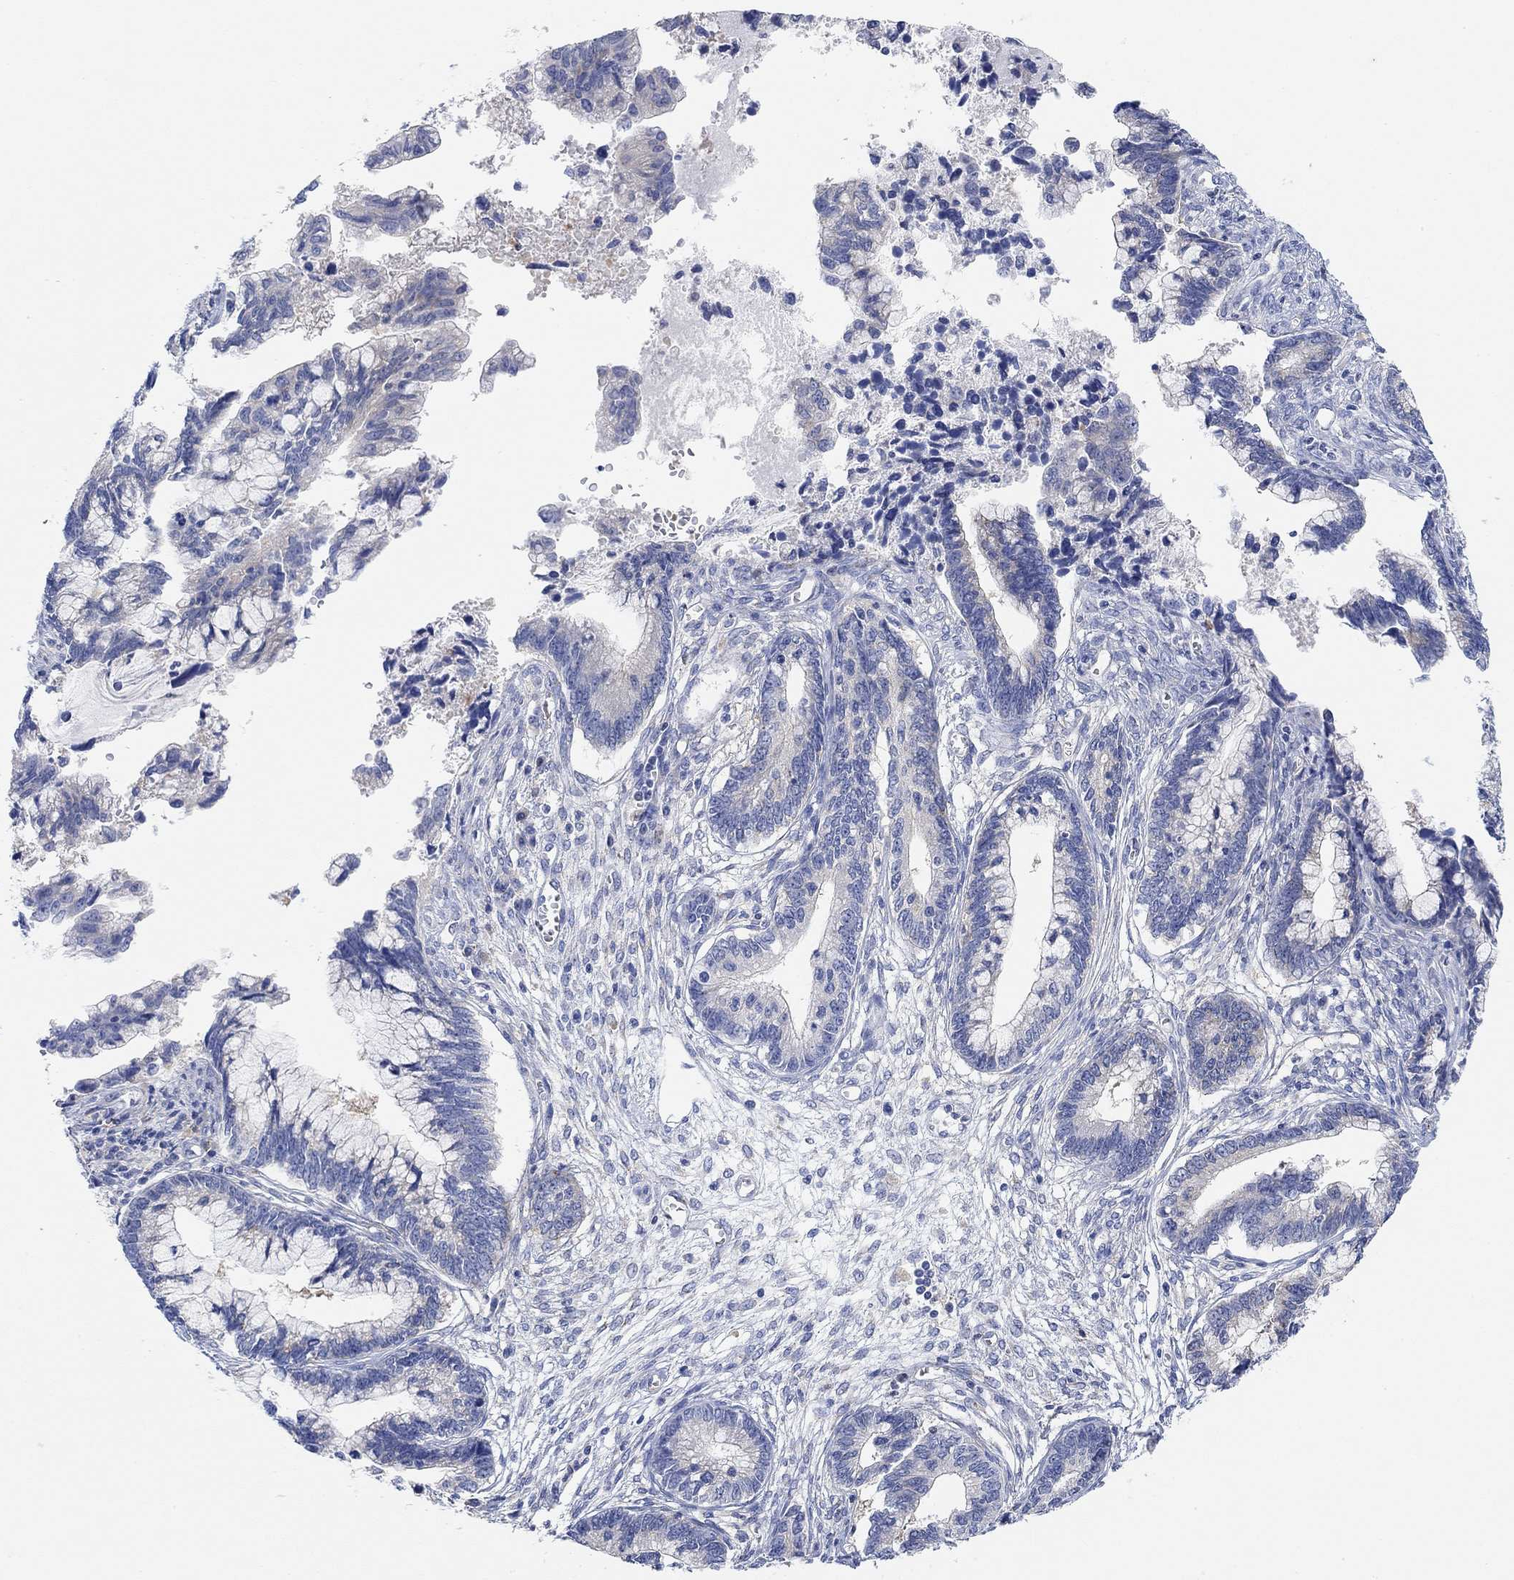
{"staining": {"intensity": "weak", "quantity": "<25%", "location": "cytoplasmic/membranous"}, "tissue": "cervical cancer", "cell_type": "Tumor cells", "image_type": "cancer", "snomed": [{"axis": "morphology", "description": "Adenocarcinoma, NOS"}, {"axis": "topography", "description": "Cervix"}], "caption": "This is an immunohistochemistry (IHC) photomicrograph of adenocarcinoma (cervical). There is no positivity in tumor cells.", "gene": "RGS1", "patient": {"sex": "female", "age": 44}}